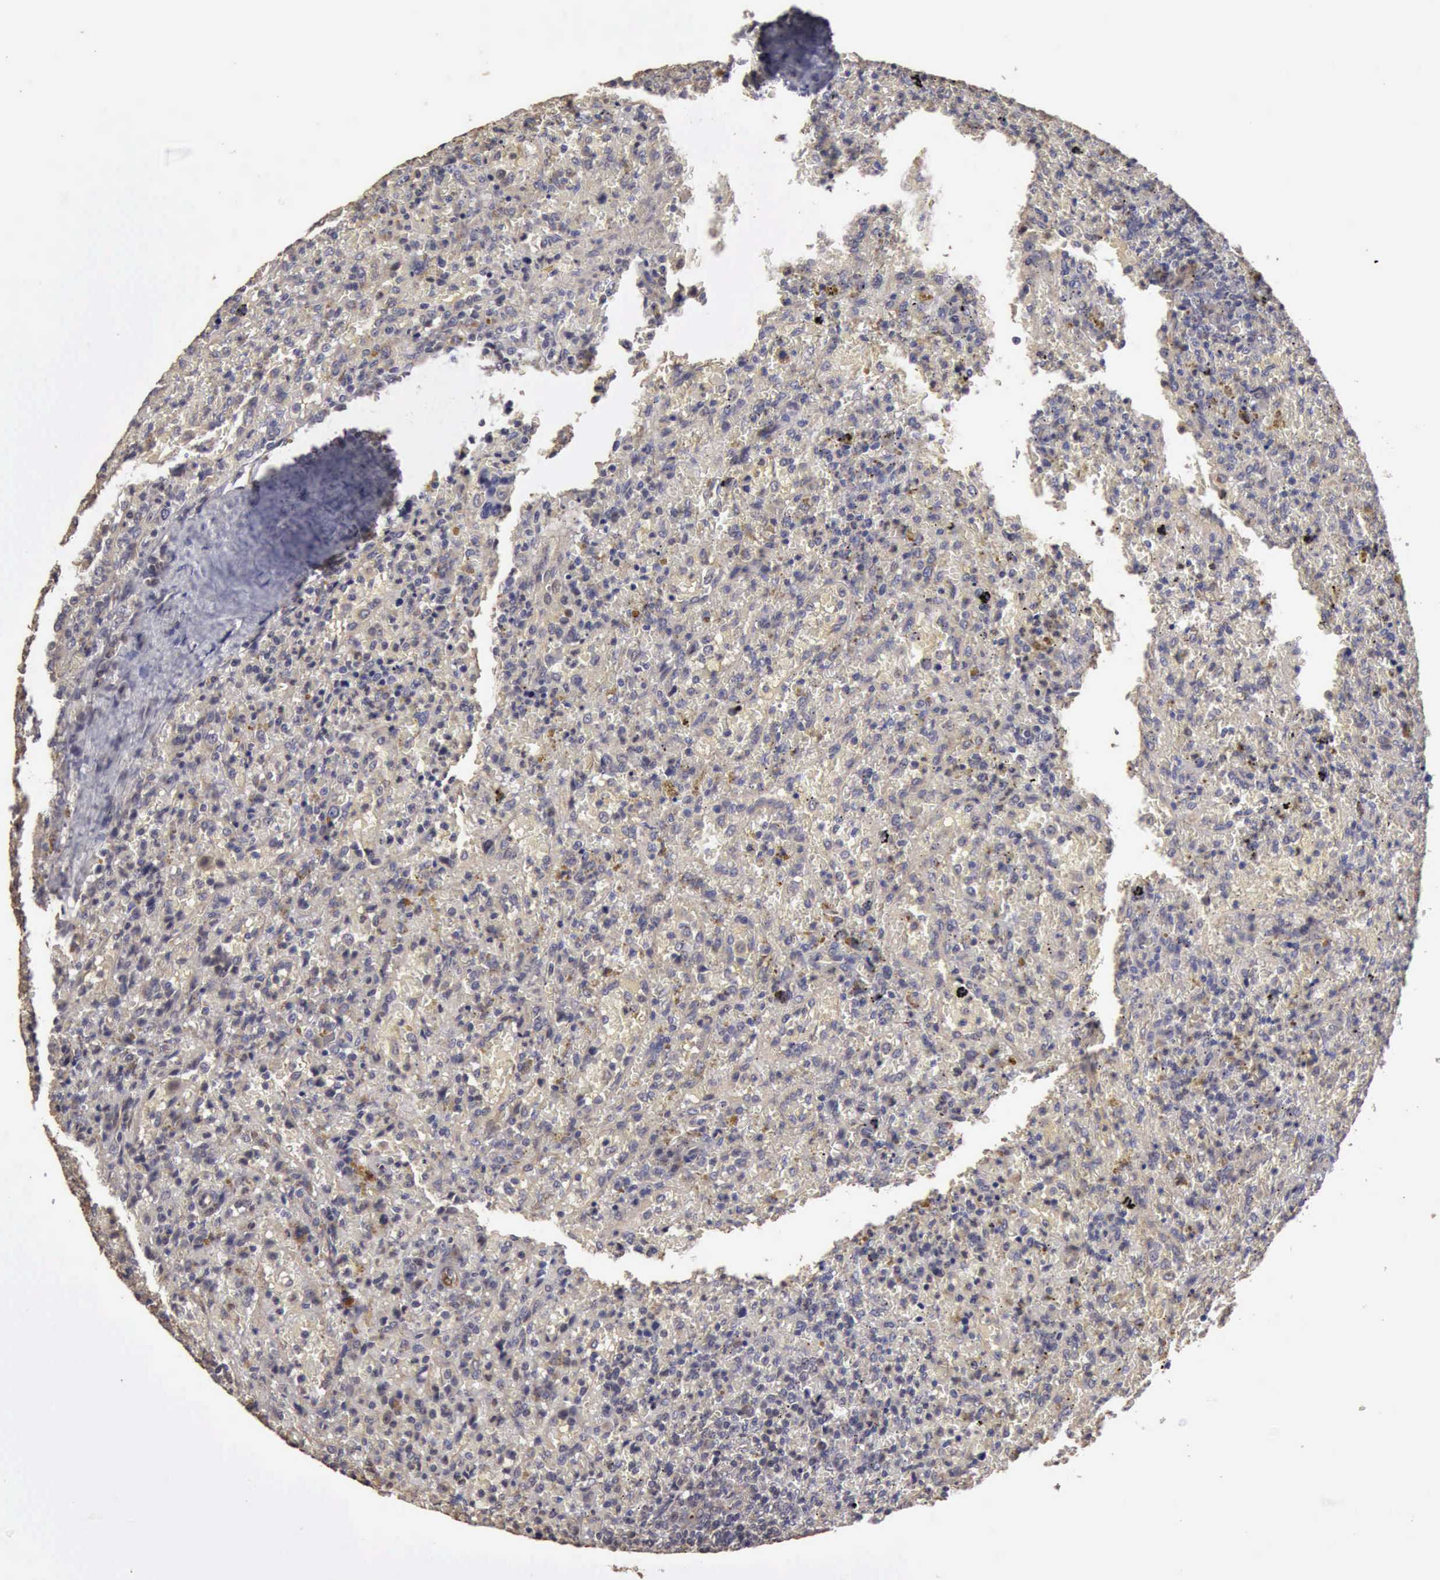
{"staining": {"intensity": "negative", "quantity": "none", "location": "none"}, "tissue": "lymphoma", "cell_type": "Tumor cells", "image_type": "cancer", "snomed": [{"axis": "morphology", "description": "Malignant lymphoma, non-Hodgkin's type, High grade"}, {"axis": "topography", "description": "Spleen"}, {"axis": "topography", "description": "Lymph node"}], "caption": "High magnification brightfield microscopy of malignant lymphoma, non-Hodgkin's type (high-grade) stained with DAB (brown) and counterstained with hematoxylin (blue): tumor cells show no significant positivity. (IHC, brightfield microscopy, high magnification).", "gene": "BMX", "patient": {"sex": "female", "age": 70}}